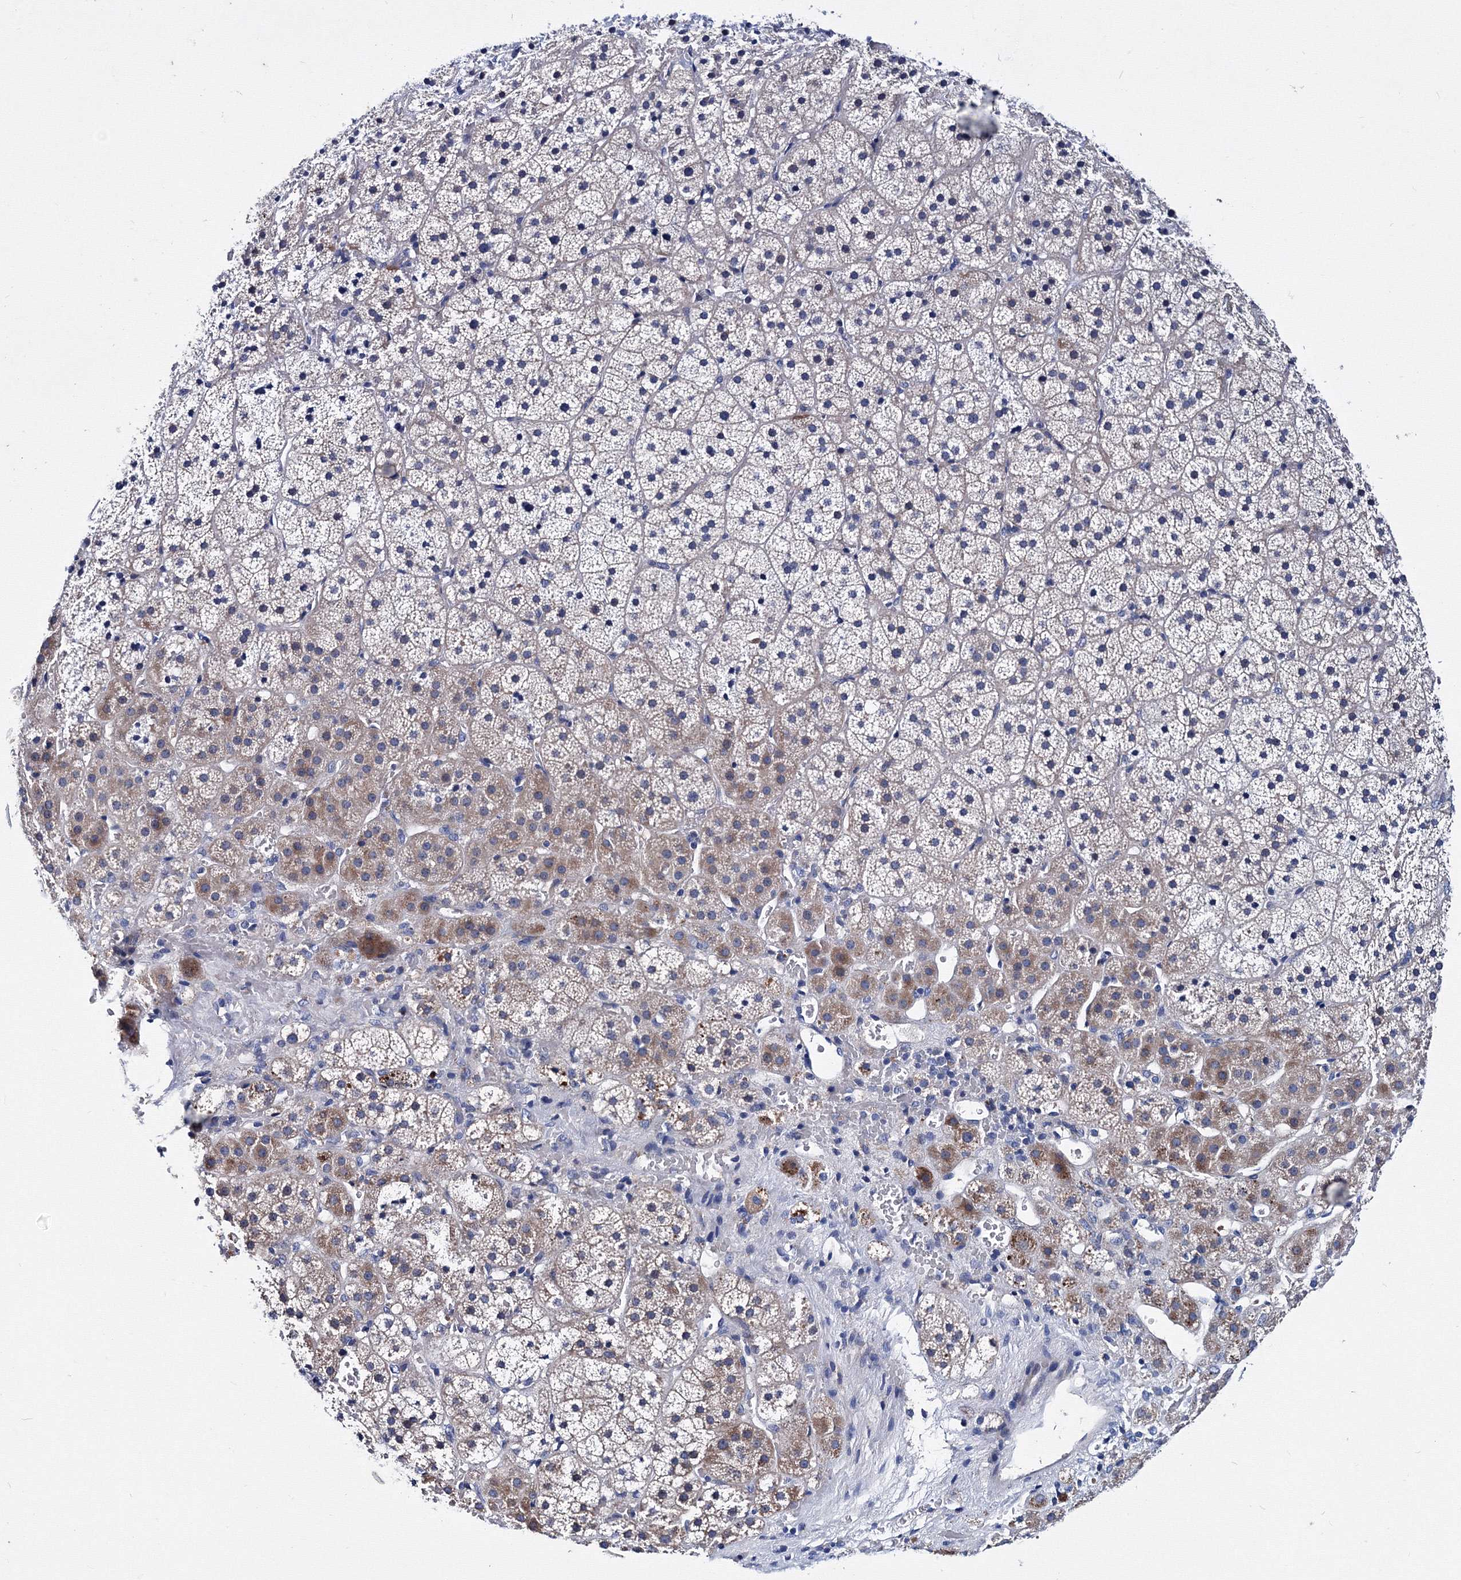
{"staining": {"intensity": "moderate", "quantity": "<25%", "location": "cytoplasmic/membranous"}, "tissue": "adrenal gland", "cell_type": "Glandular cells", "image_type": "normal", "snomed": [{"axis": "morphology", "description": "Normal tissue, NOS"}, {"axis": "topography", "description": "Adrenal gland"}], "caption": "The micrograph reveals a brown stain indicating the presence of a protein in the cytoplasmic/membranous of glandular cells in adrenal gland. The staining was performed using DAB, with brown indicating positive protein expression. Nuclei are stained blue with hematoxylin.", "gene": "TRPM2", "patient": {"sex": "female", "age": 44}}